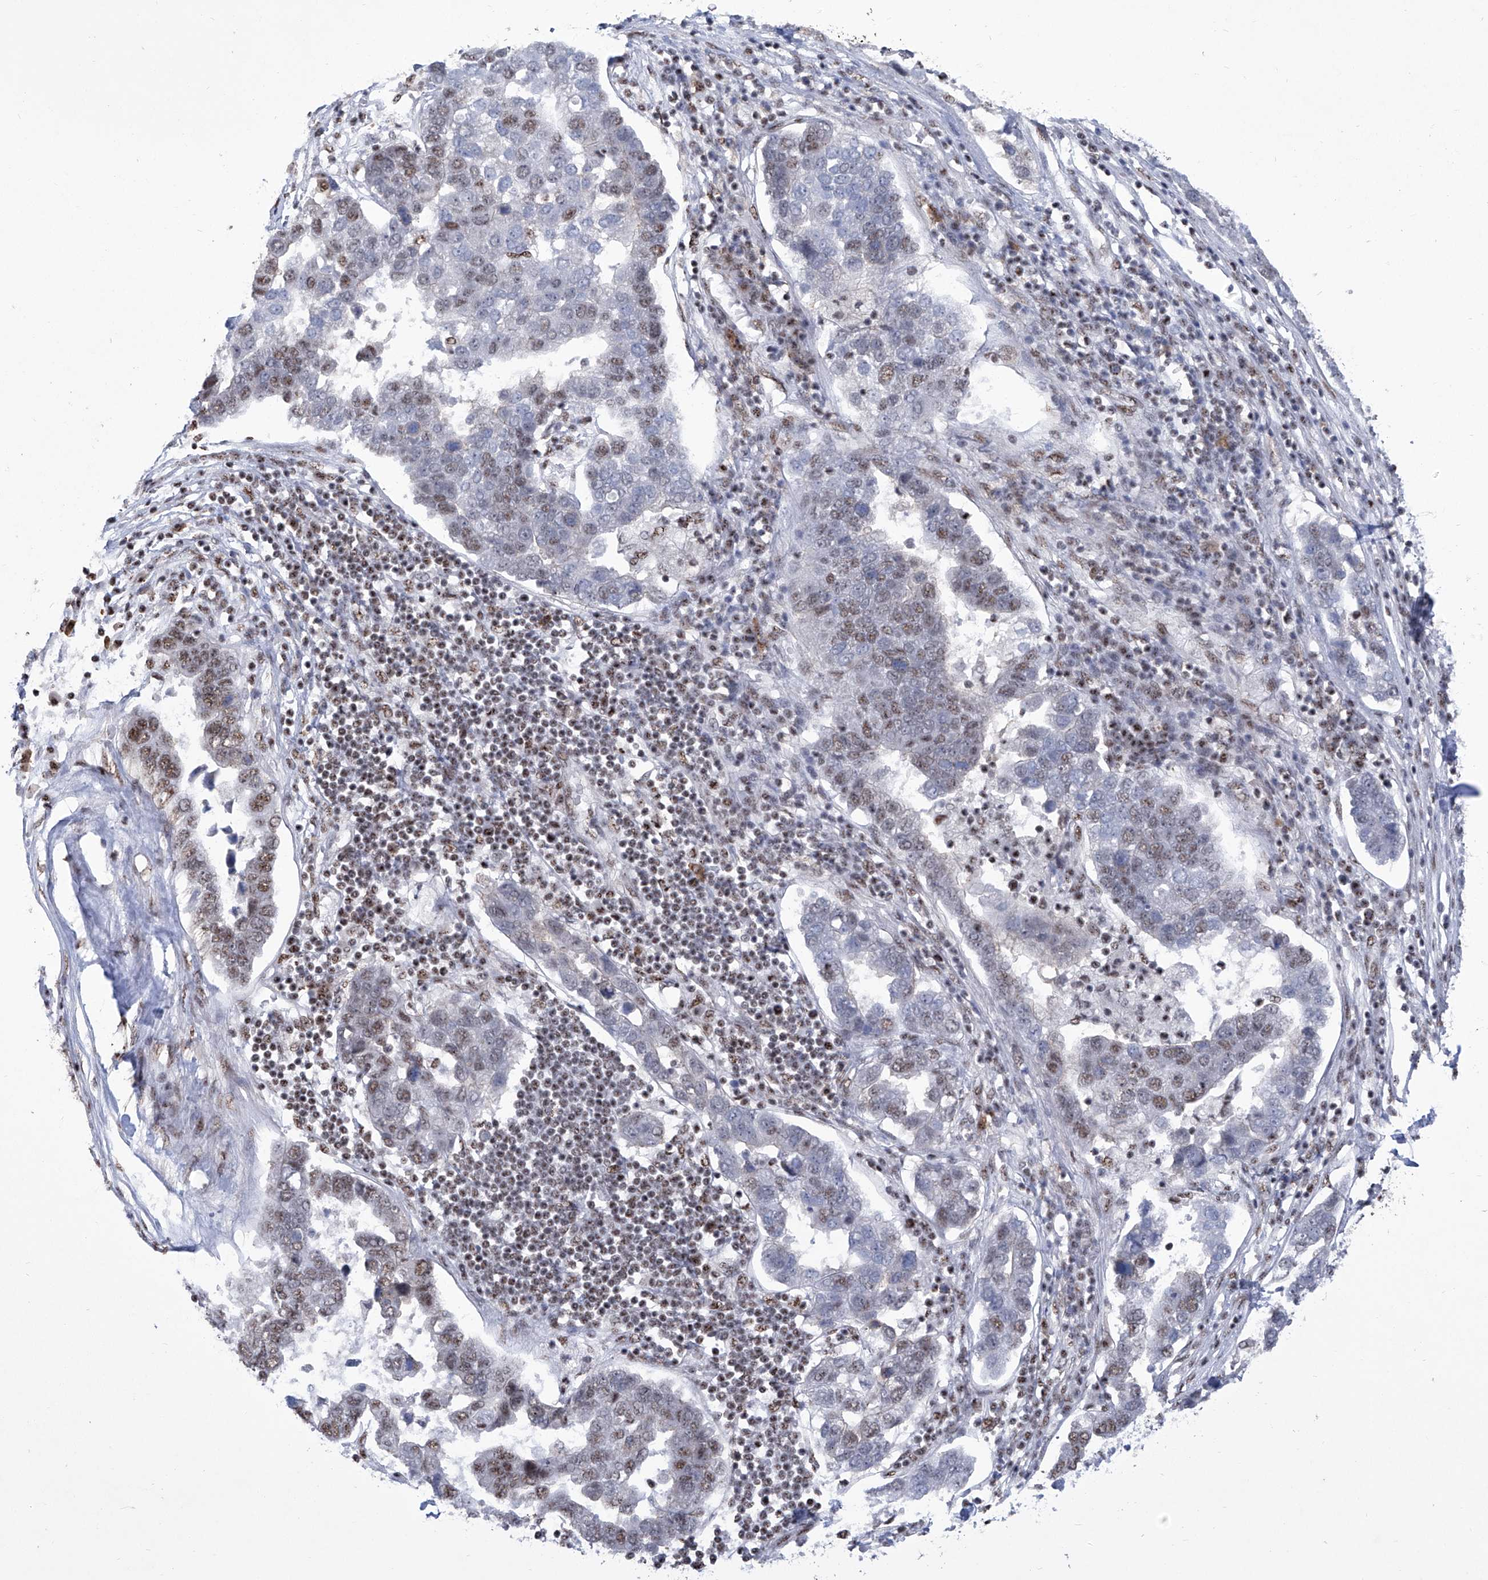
{"staining": {"intensity": "moderate", "quantity": "25%-75%", "location": "nuclear"}, "tissue": "pancreatic cancer", "cell_type": "Tumor cells", "image_type": "cancer", "snomed": [{"axis": "morphology", "description": "Adenocarcinoma, NOS"}, {"axis": "topography", "description": "Pancreas"}], "caption": "This micrograph reveals IHC staining of pancreatic cancer, with medium moderate nuclear staining in about 25%-75% of tumor cells.", "gene": "FBXL4", "patient": {"sex": "female", "age": 61}}